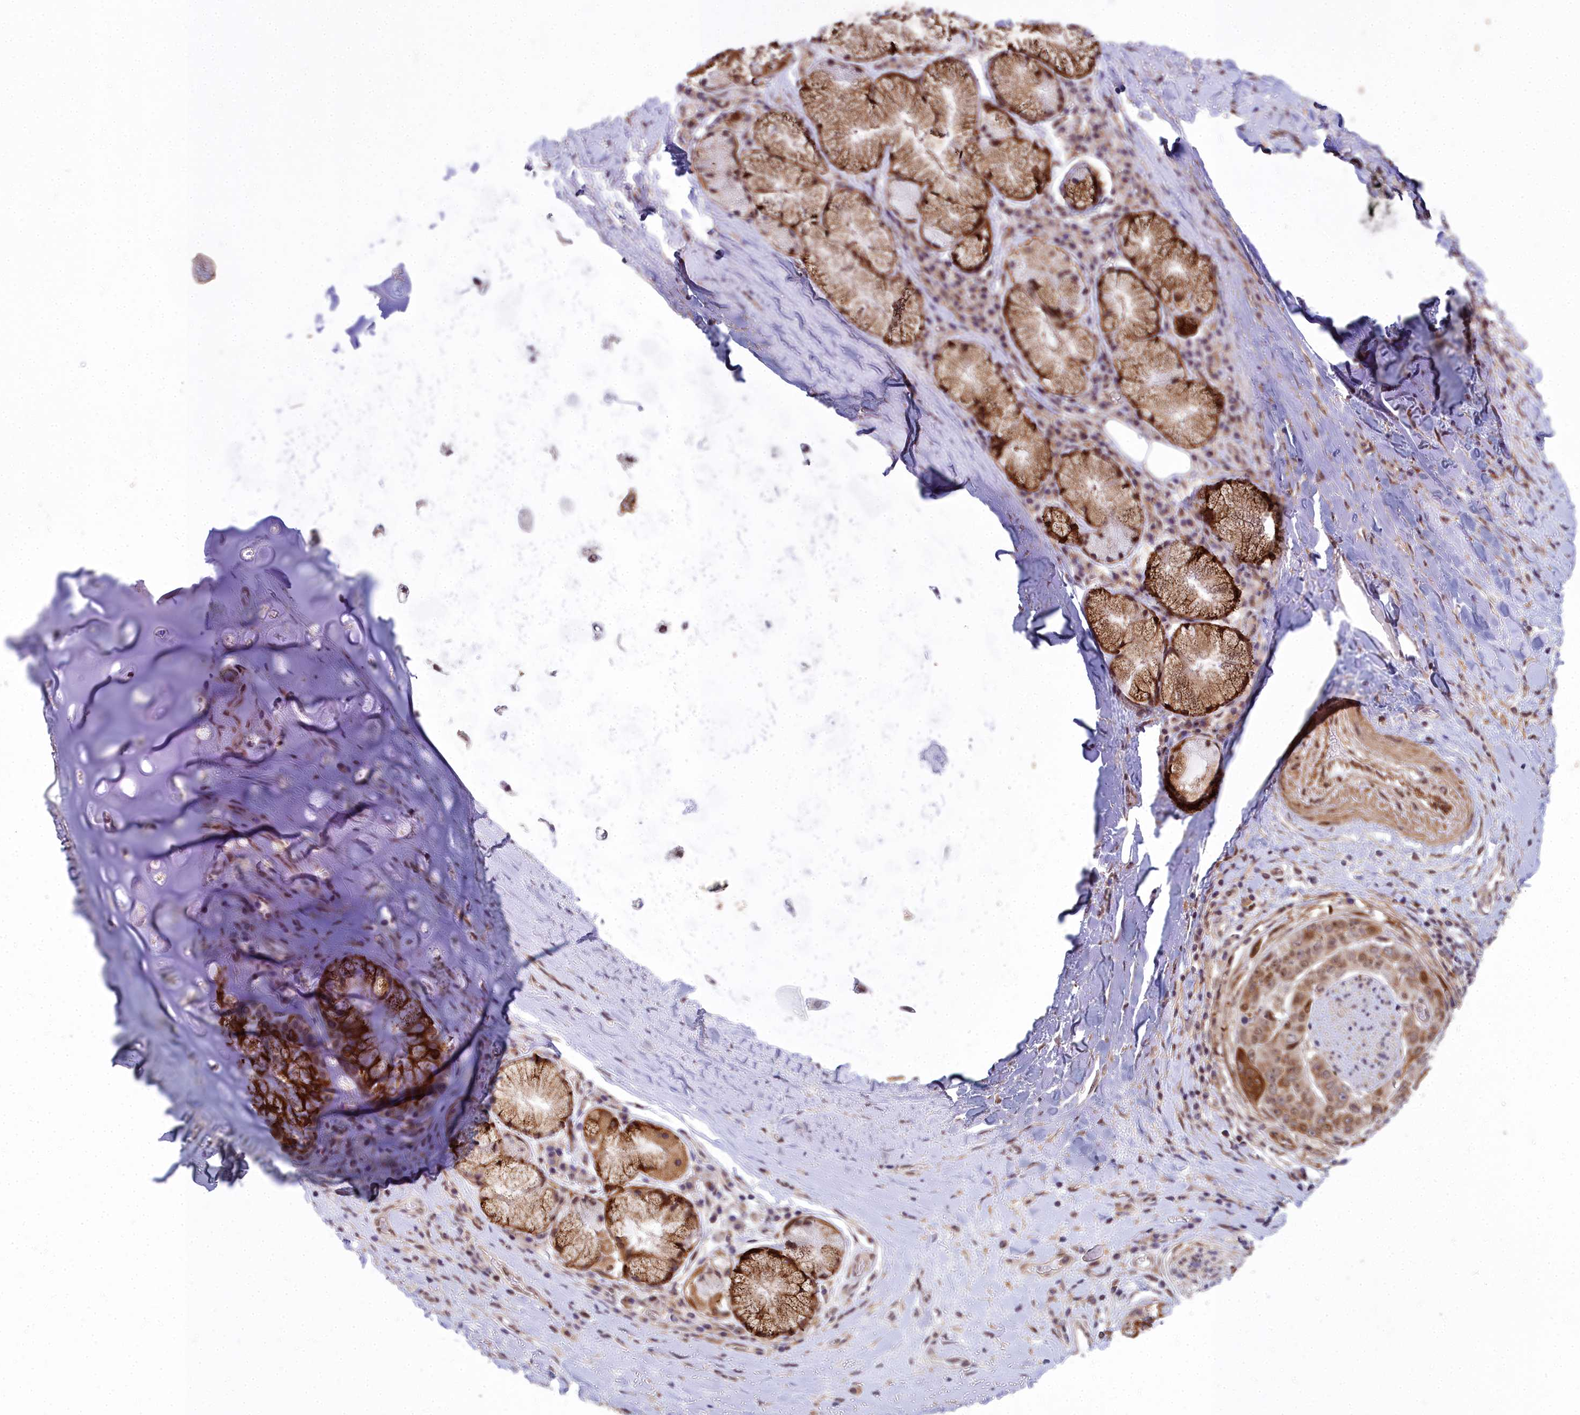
{"staining": {"intensity": "weak", "quantity": "<25%", "location": "cytoplasmic/membranous"}, "tissue": "adipose tissue", "cell_type": "Adipocytes", "image_type": "normal", "snomed": [{"axis": "morphology", "description": "Normal tissue, NOS"}, {"axis": "morphology", "description": "Squamous cell carcinoma, NOS"}, {"axis": "topography", "description": "Bronchus"}, {"axis": "topography", "description": "Lung"}], "caption": "Immunohistochemistry of normal human adipose tissue displays no expression in adipocytes. (Immunohistochemistry (ihc), brightfield microscopy, high magnification).", "gene": "ABCB8", "patient": {"sex": "male", "age": 64}}